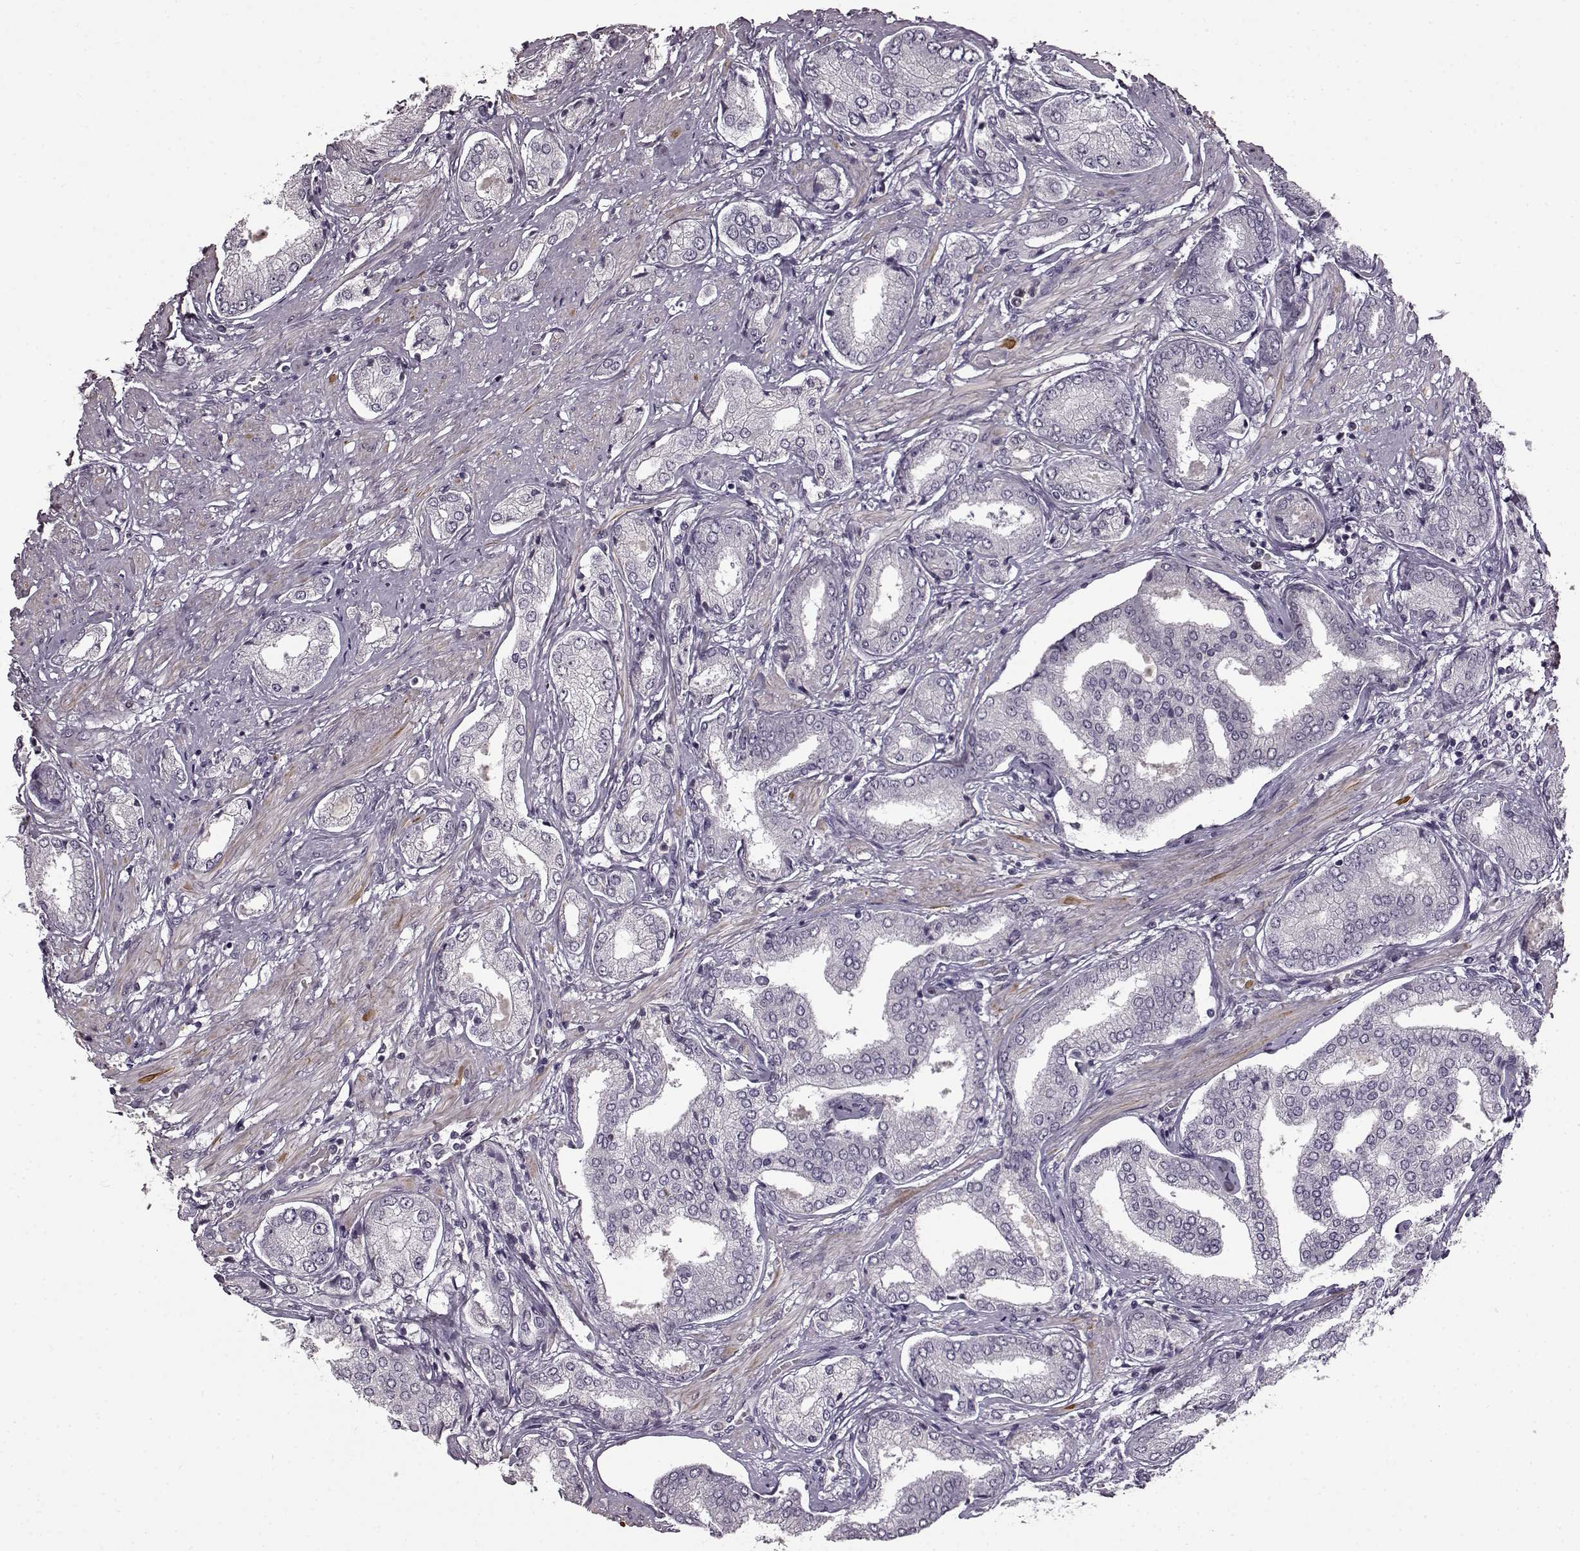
{"staining": {"intensity": "negative", "quantity": "none", "location": "none"}, "tissue": "prostate cancer", "cell_type": "Tumor cells", "image_type": "cancer", "snomed": [{"axis": "morphology", "description": "Adenocarcinoma, NOS"}, {"axis": "topography", "description": "Prostate"}], "caption": "This micrograph is of prostate cancer (adenocarcinoma) stained with IHC to label a protein in brown with the nuclei are counter-stained blue. There is no positivity in tumor cells.", "gene": "CNGA3", "patient": {"sex": "male", "age": 63}}